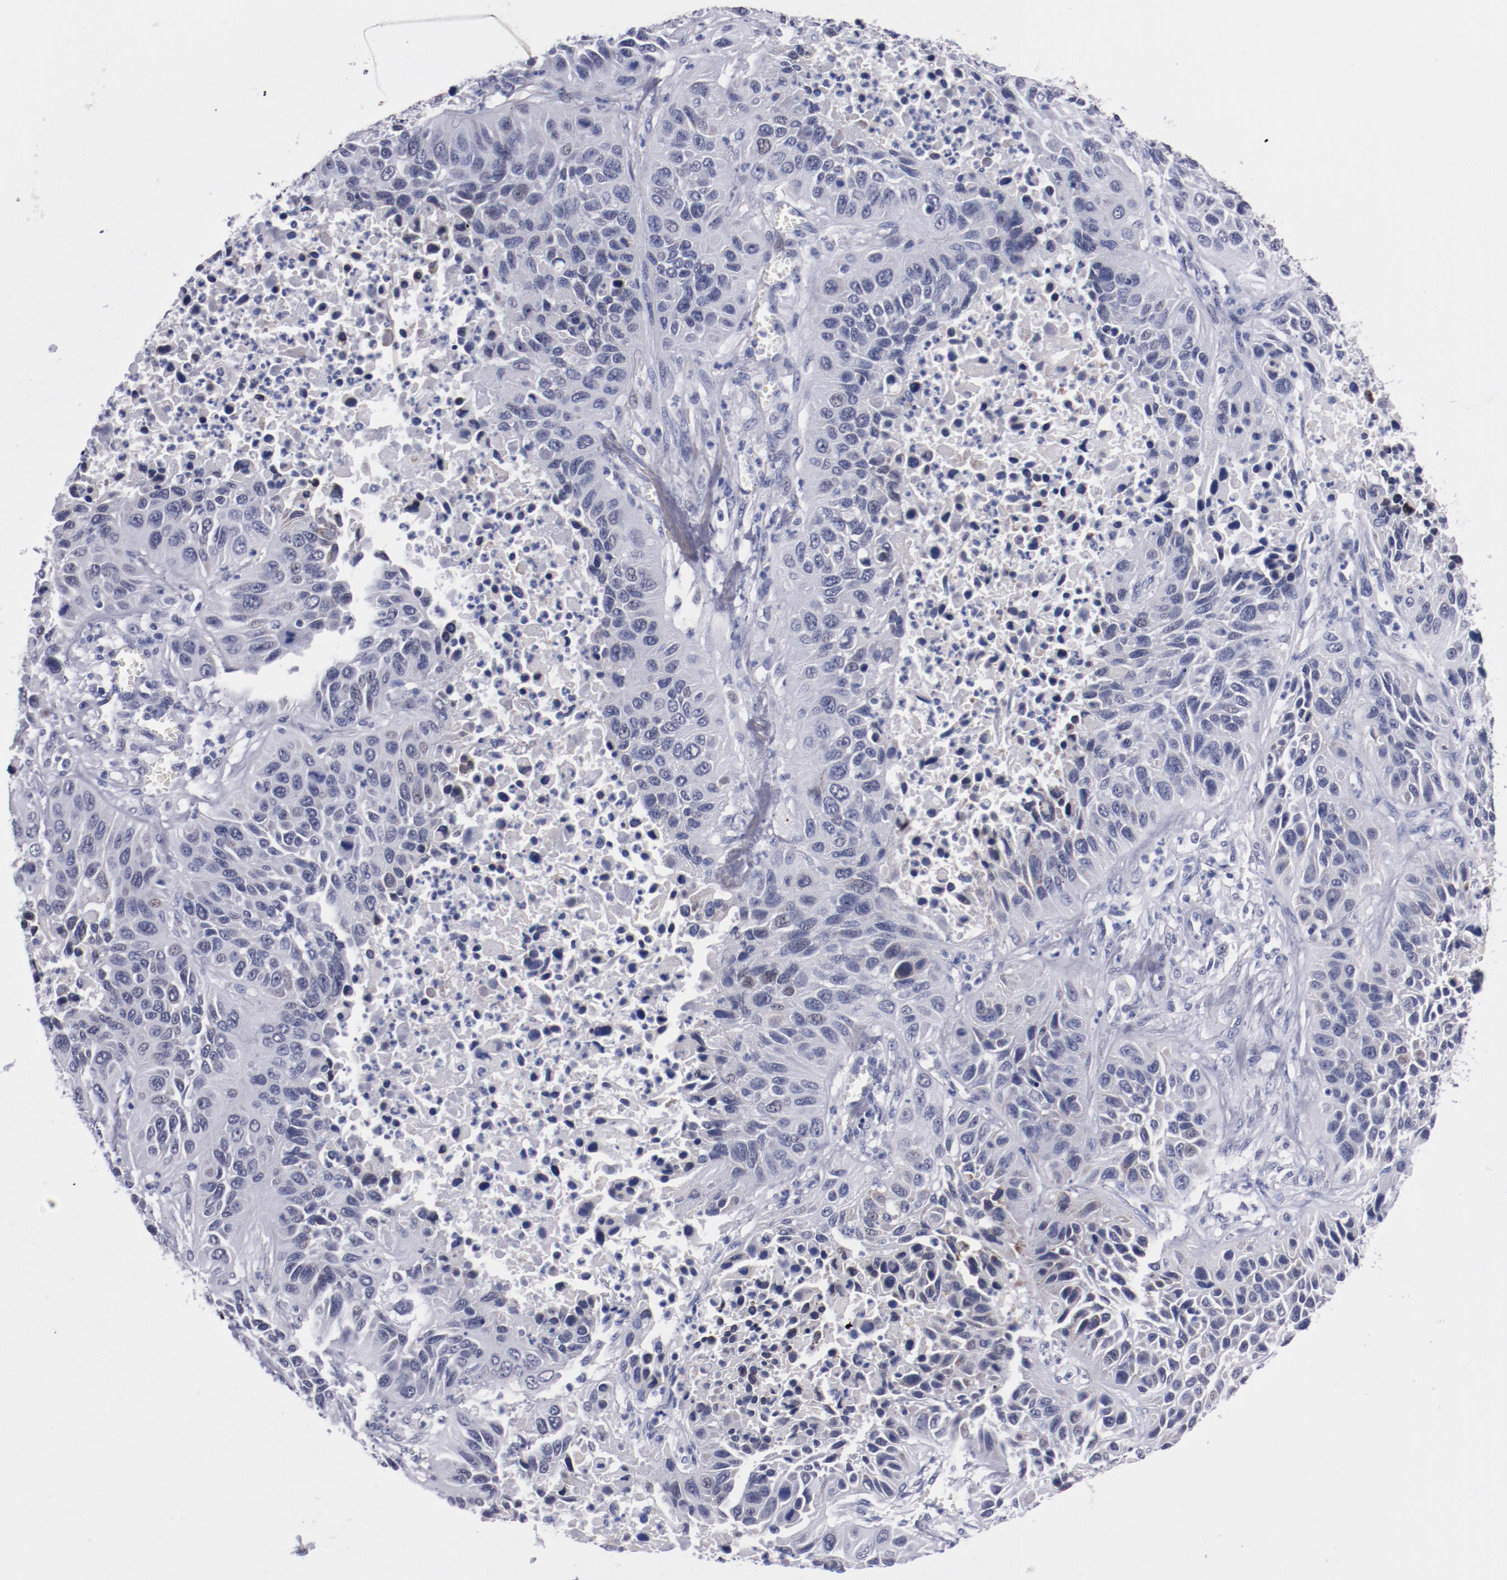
{"staining": {"intensity": "weak", "quantity": "<25%", "location": "nuclear"}, "tissue": "lung cancer", "cell_type": "Tumor cells", "image_type": "cancer", "snomed": [{"axis": "morphology", "description": "Squamous cell carcinoma, NOS"}, {"axis": "topography", "description": "Lung"}], "caption": "Lung squamous cell carcinoma was stained to show a protein in brown. There is no significant expression in tumor cells.", "gene": "HNF1B", "patient": {"sex": "female", "age": 76}}